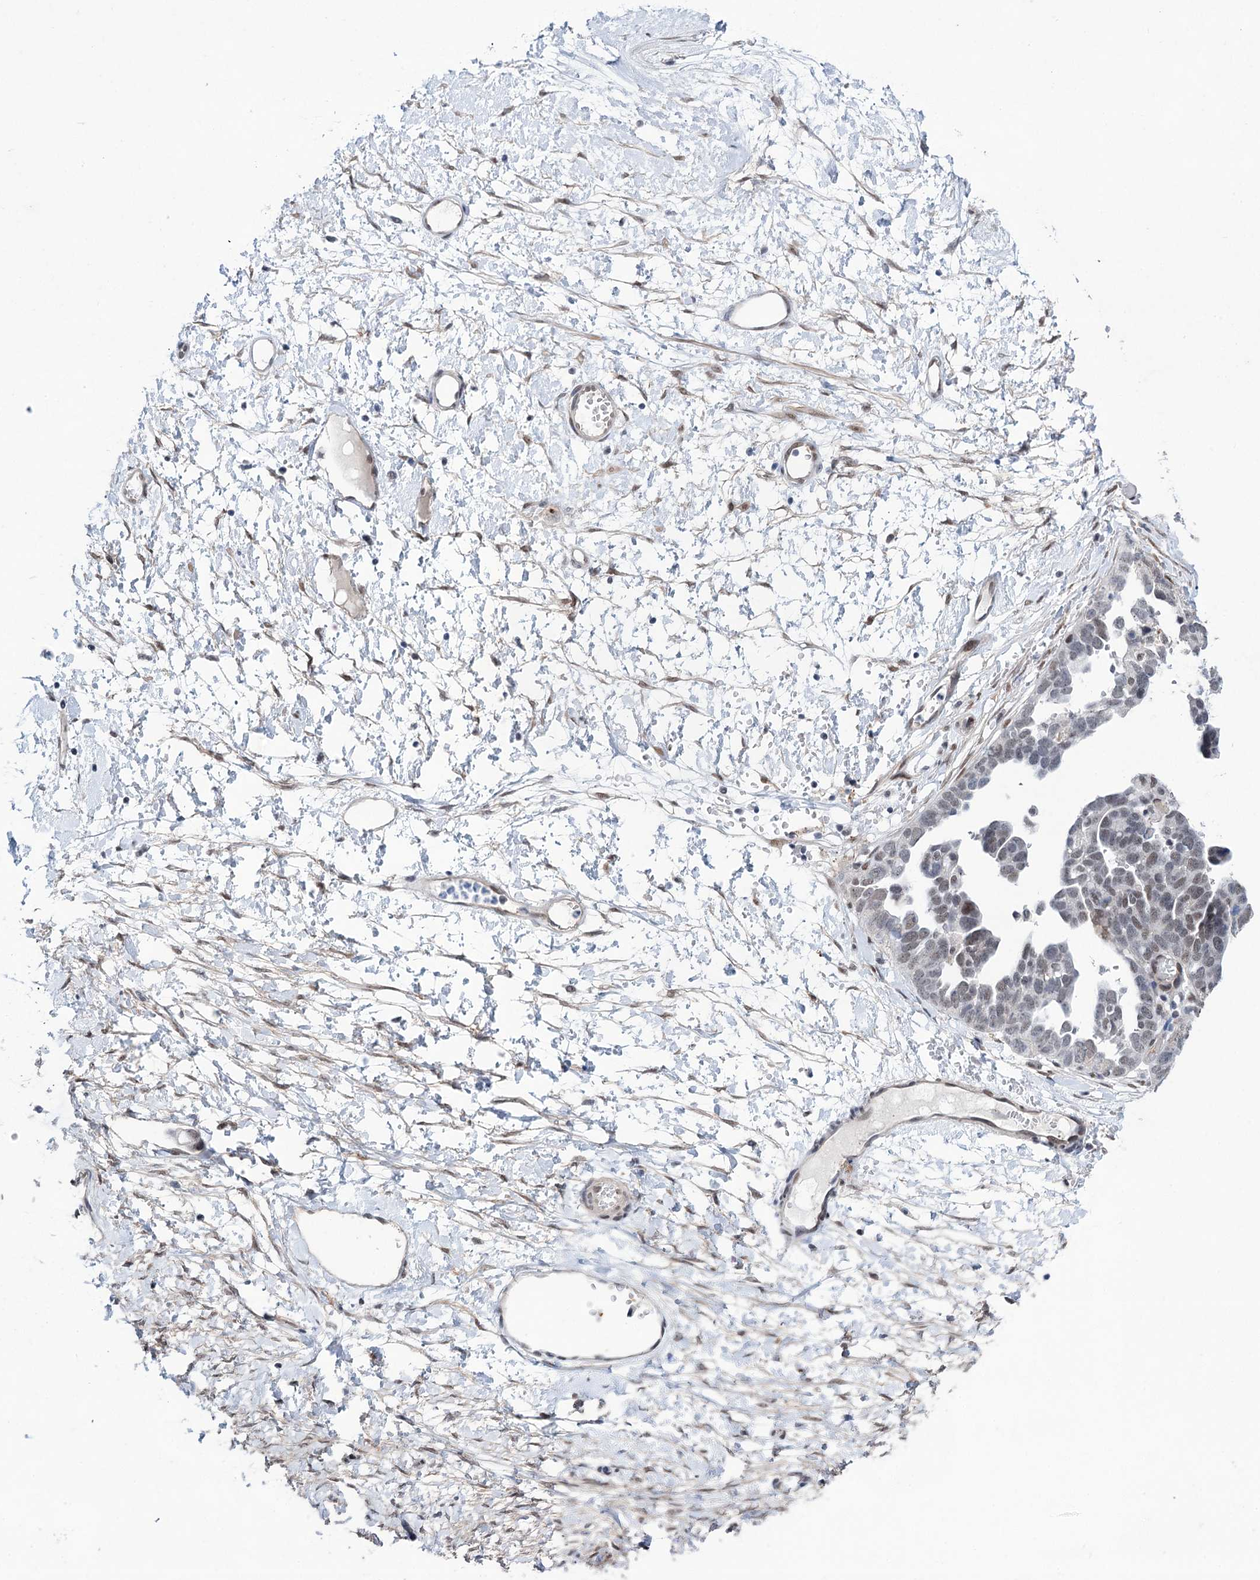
{"staining": {"intensity": "weak", "quantity": "<25%", "location": "nuclear"}, "tissue": "ovarian cancer", "cell_type": "Tumor cells", "image_type": "cancer", "snomed": [{"axis": "morphology", "description": "Cystadenocarcinoma, serous, NOS"}, {"axis": "topography", "description": "Ovary"}], "caption": "A high-resolution histopathology image shows immunohistochemistry staining of ovarian cancer (serous cystadenocarcinoma), which exhibits no significant staining in tumor cells.", "gene": "FAM53A", "patient": {"sex": "female", "age": 54}}